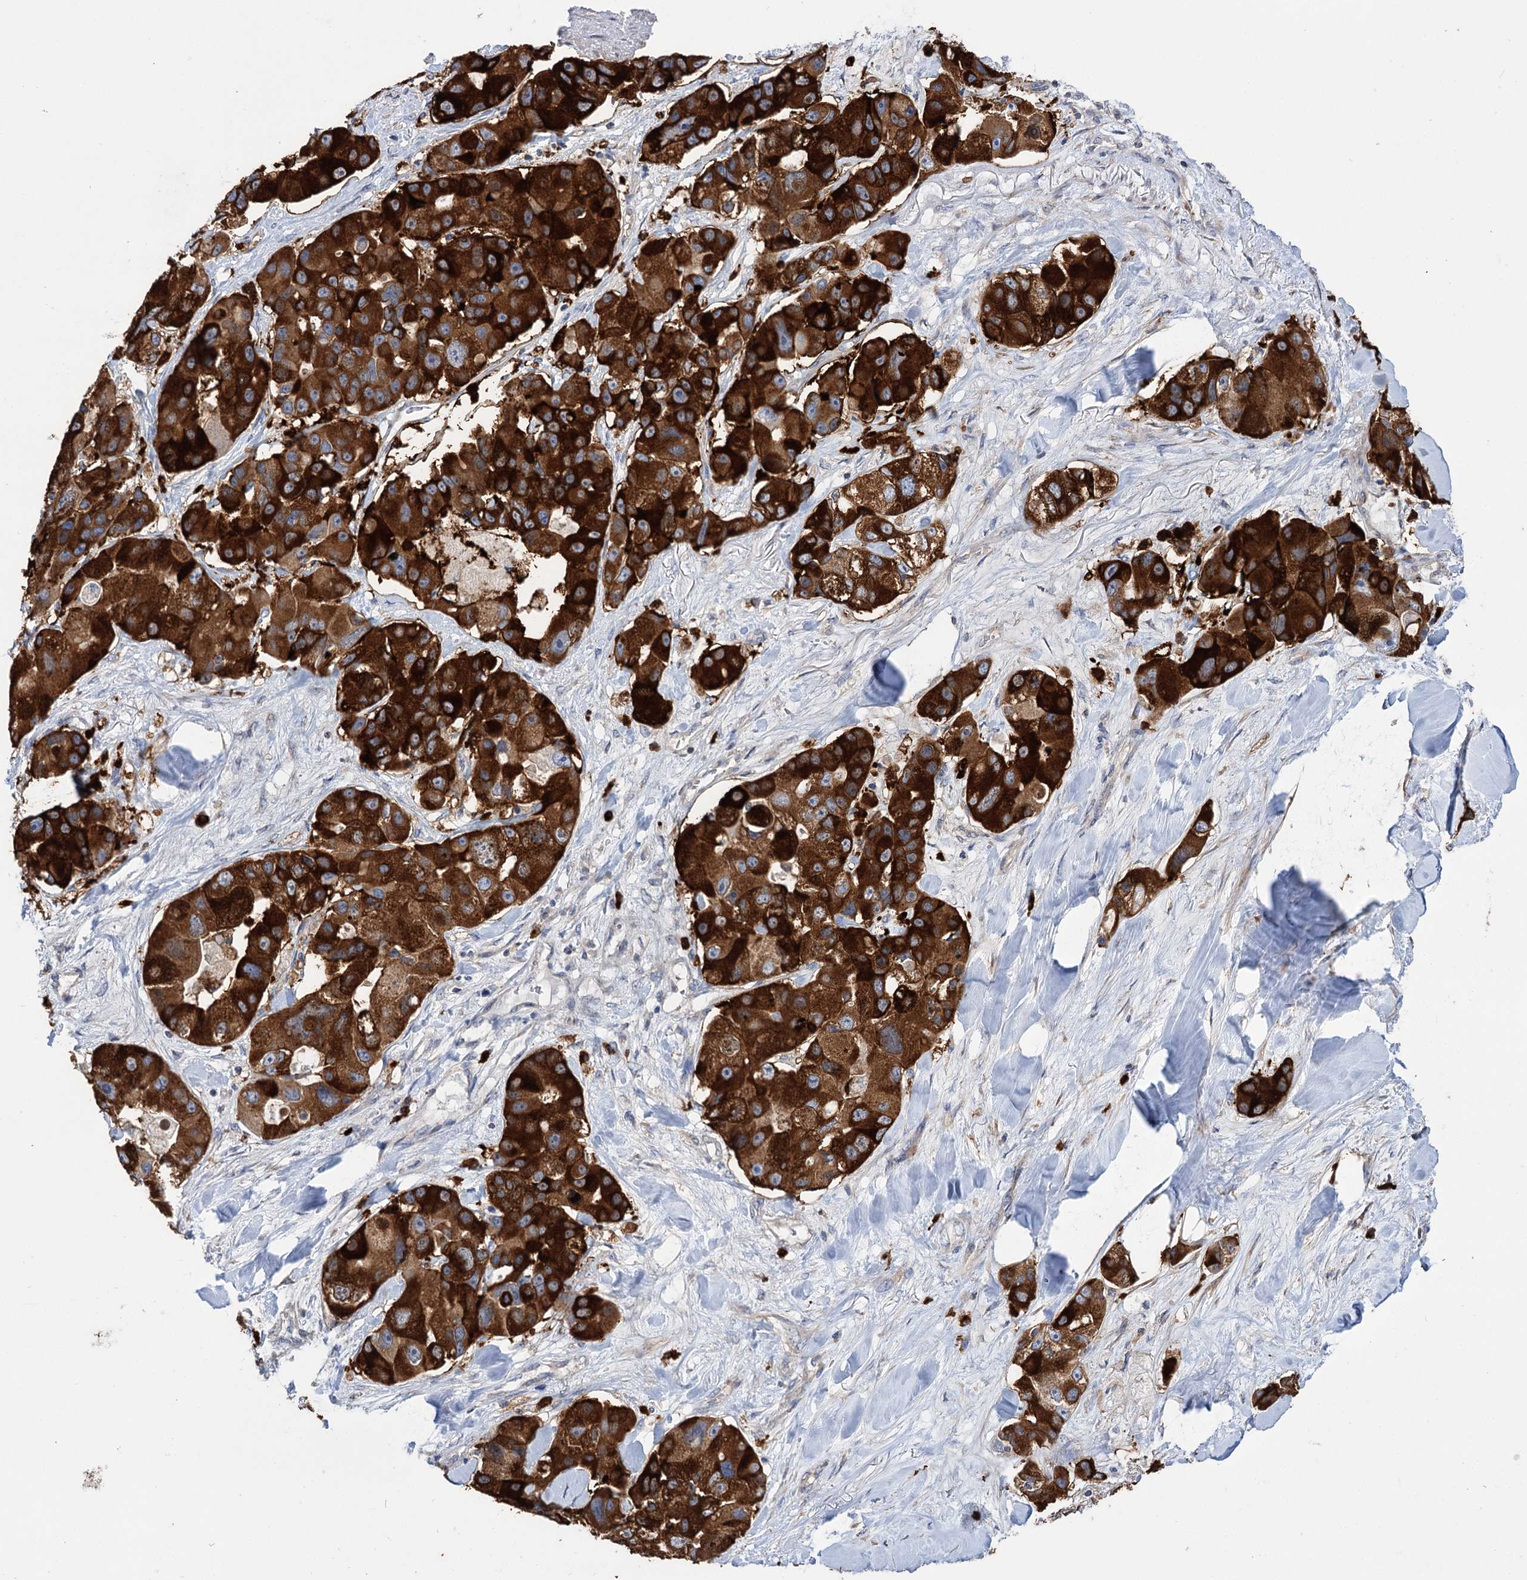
{"staining": {"intensity": "strong", "quantity": ">75%", "location": "cytoplasmic/membranous"}, "tissue": "lung cancer", "cell_type": "Tumor cells", "image_type": "cancer", "snomed": [{"axis": "morphology", "description": "Adenocarcinoma, NOS"}, {"axis": "topography", "description": "Lung"}], "caption": "Adenocarcinoma (lung) stained with a brown dye shows strong cytoplasmic/membranous positive staining in about >75% of tumor cells.", "gene": "BBS4", "patient": {"sex": "female", "age": 54}}